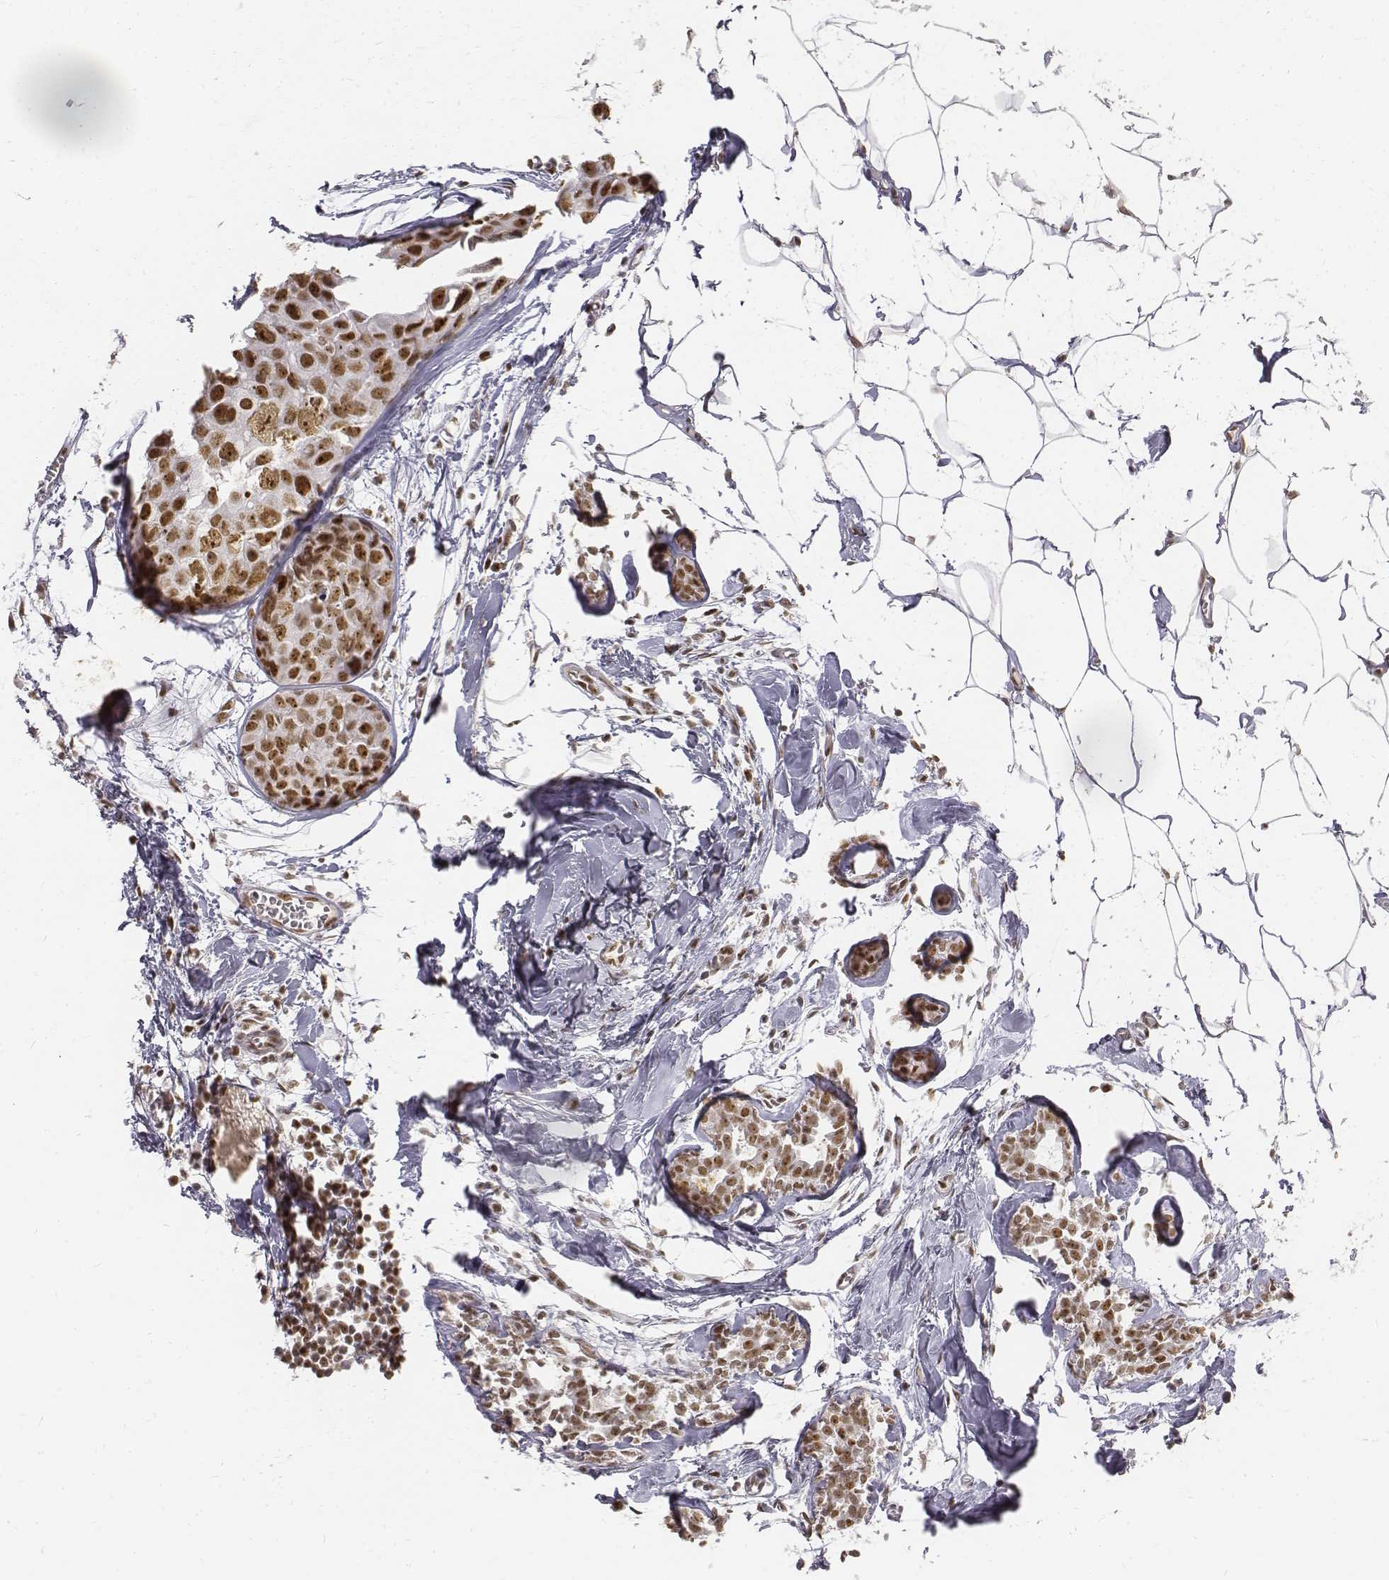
{"staining": {"intensity": "moderate", "quantity": ">75%", "location": "nuclear"}, "tissue": "breast cancer", "cell_type": "Tumor cells", "image_type": "cancer", "snomed": [{"axis": "morphology", "description": "Duct carcinoma"}, {"axis": "topography", "description": "Breast"}], "caption": "Immunohistochemistry staining of intraductal carcinoma (breast), which reveals medium levels of moderate nuclear positivity in approximately >75% of tumor cells indicating moderate nuclear protein expression. The staining was performed using DAB (brown) for protein detection and nuclei were counterstained in hematoxylin (blue).", "gene": "PHF6", "patient": {"sex": "female", "age": 38}}